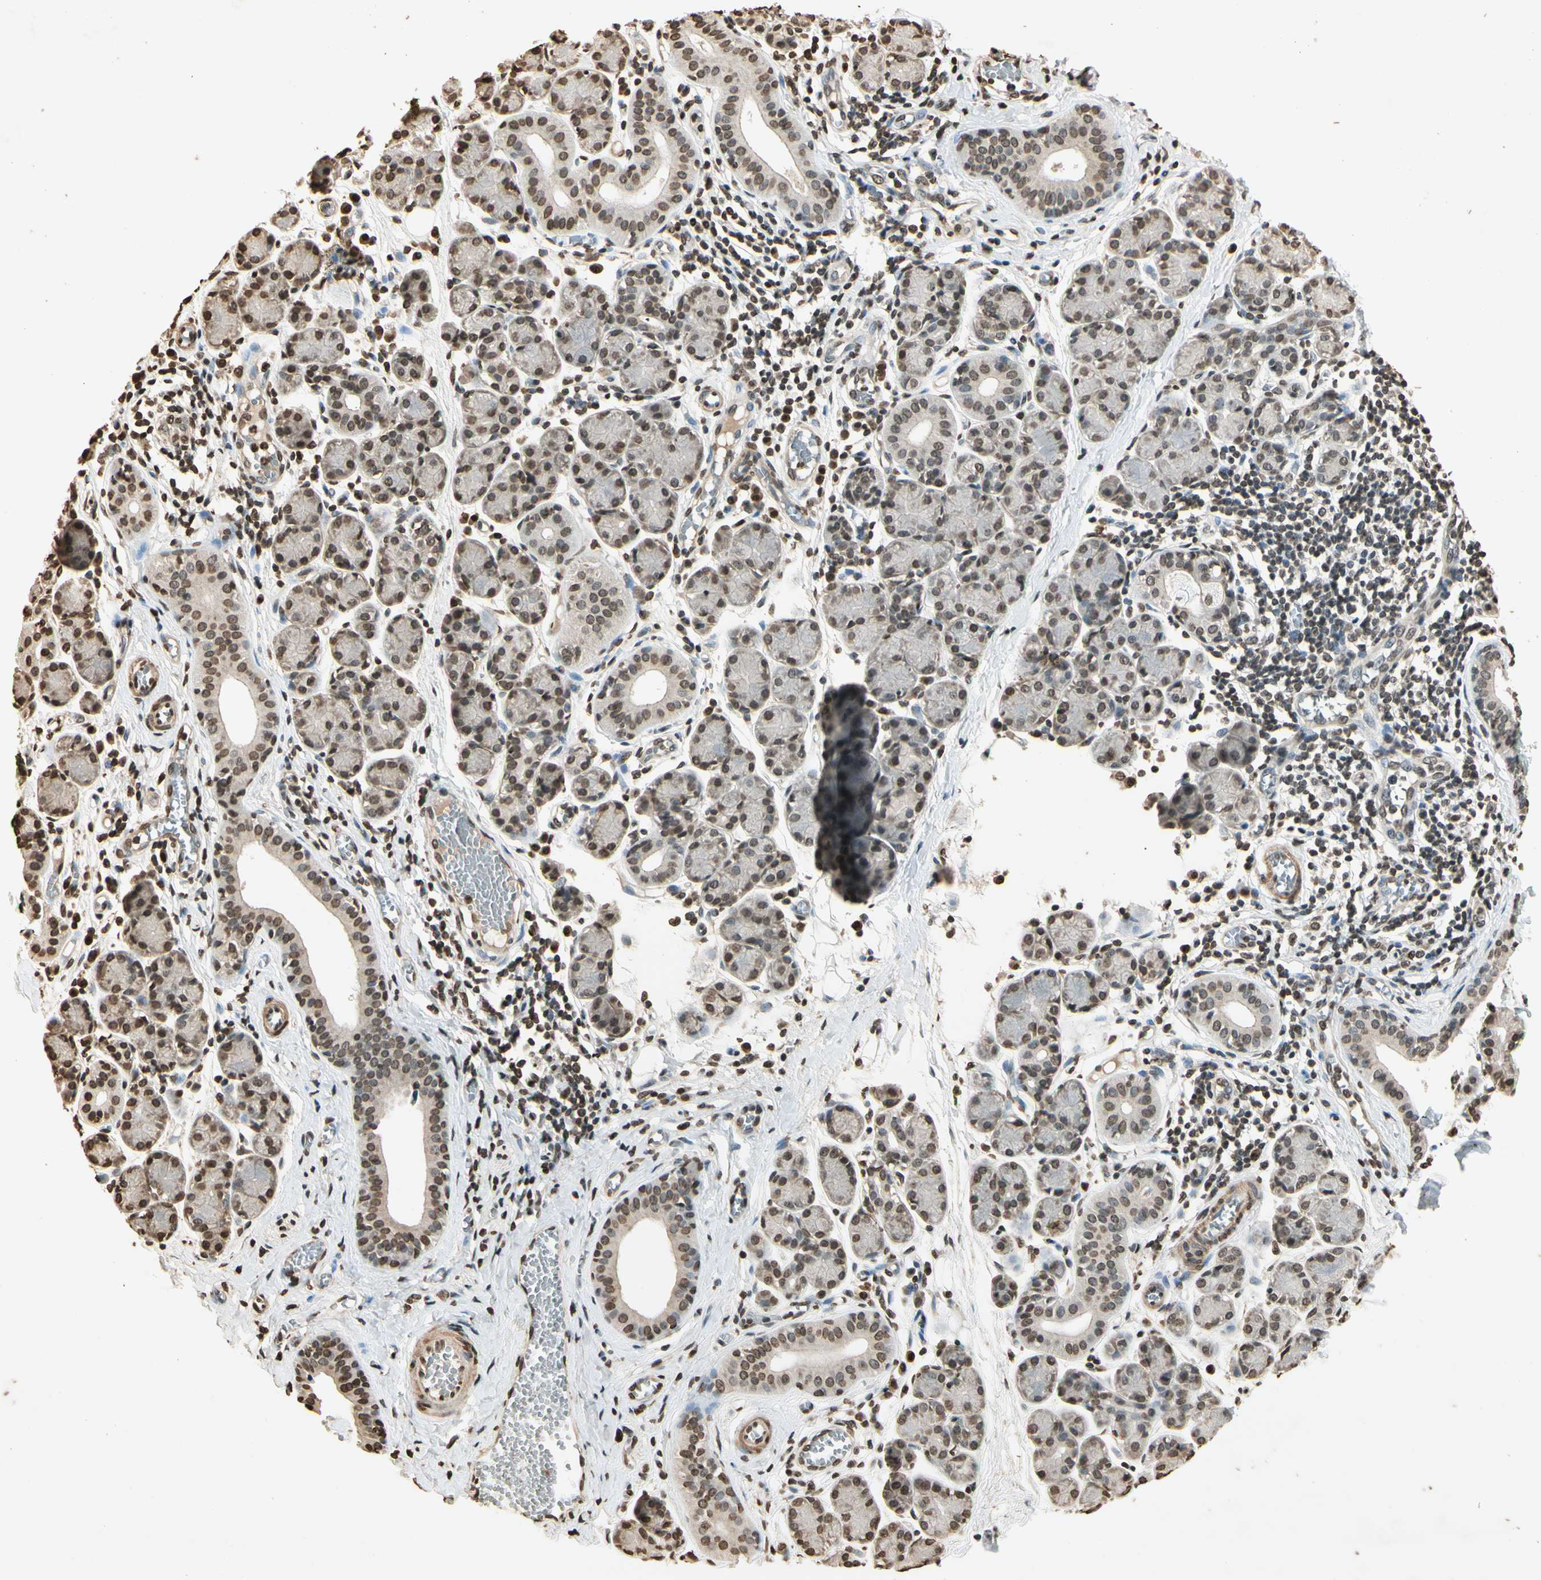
{"staining": {"intensity": "moderate", "quantity": "25%-75%", "location": "nuclear"}, "tissue": "salivary gland", "cell_type": "Glandular cells", "image_type": "normal", "snomed": [{"axis": "morphology", "description": "Normal tissue, NOS"}, {"axis": "morphology", "description": "Inflammation, NOS"}, {"axis": "topography", "description": "Lymph node"}, {"axis": "topography", "description": "Salivary gland"}], "caption": "This is a micrograph of IHC staining of benign salivary gland, which shows moderate expression in the nuclear of glandular cells.", "gene": "TOP1", "patient": {"sex": "male", "age": 3}}